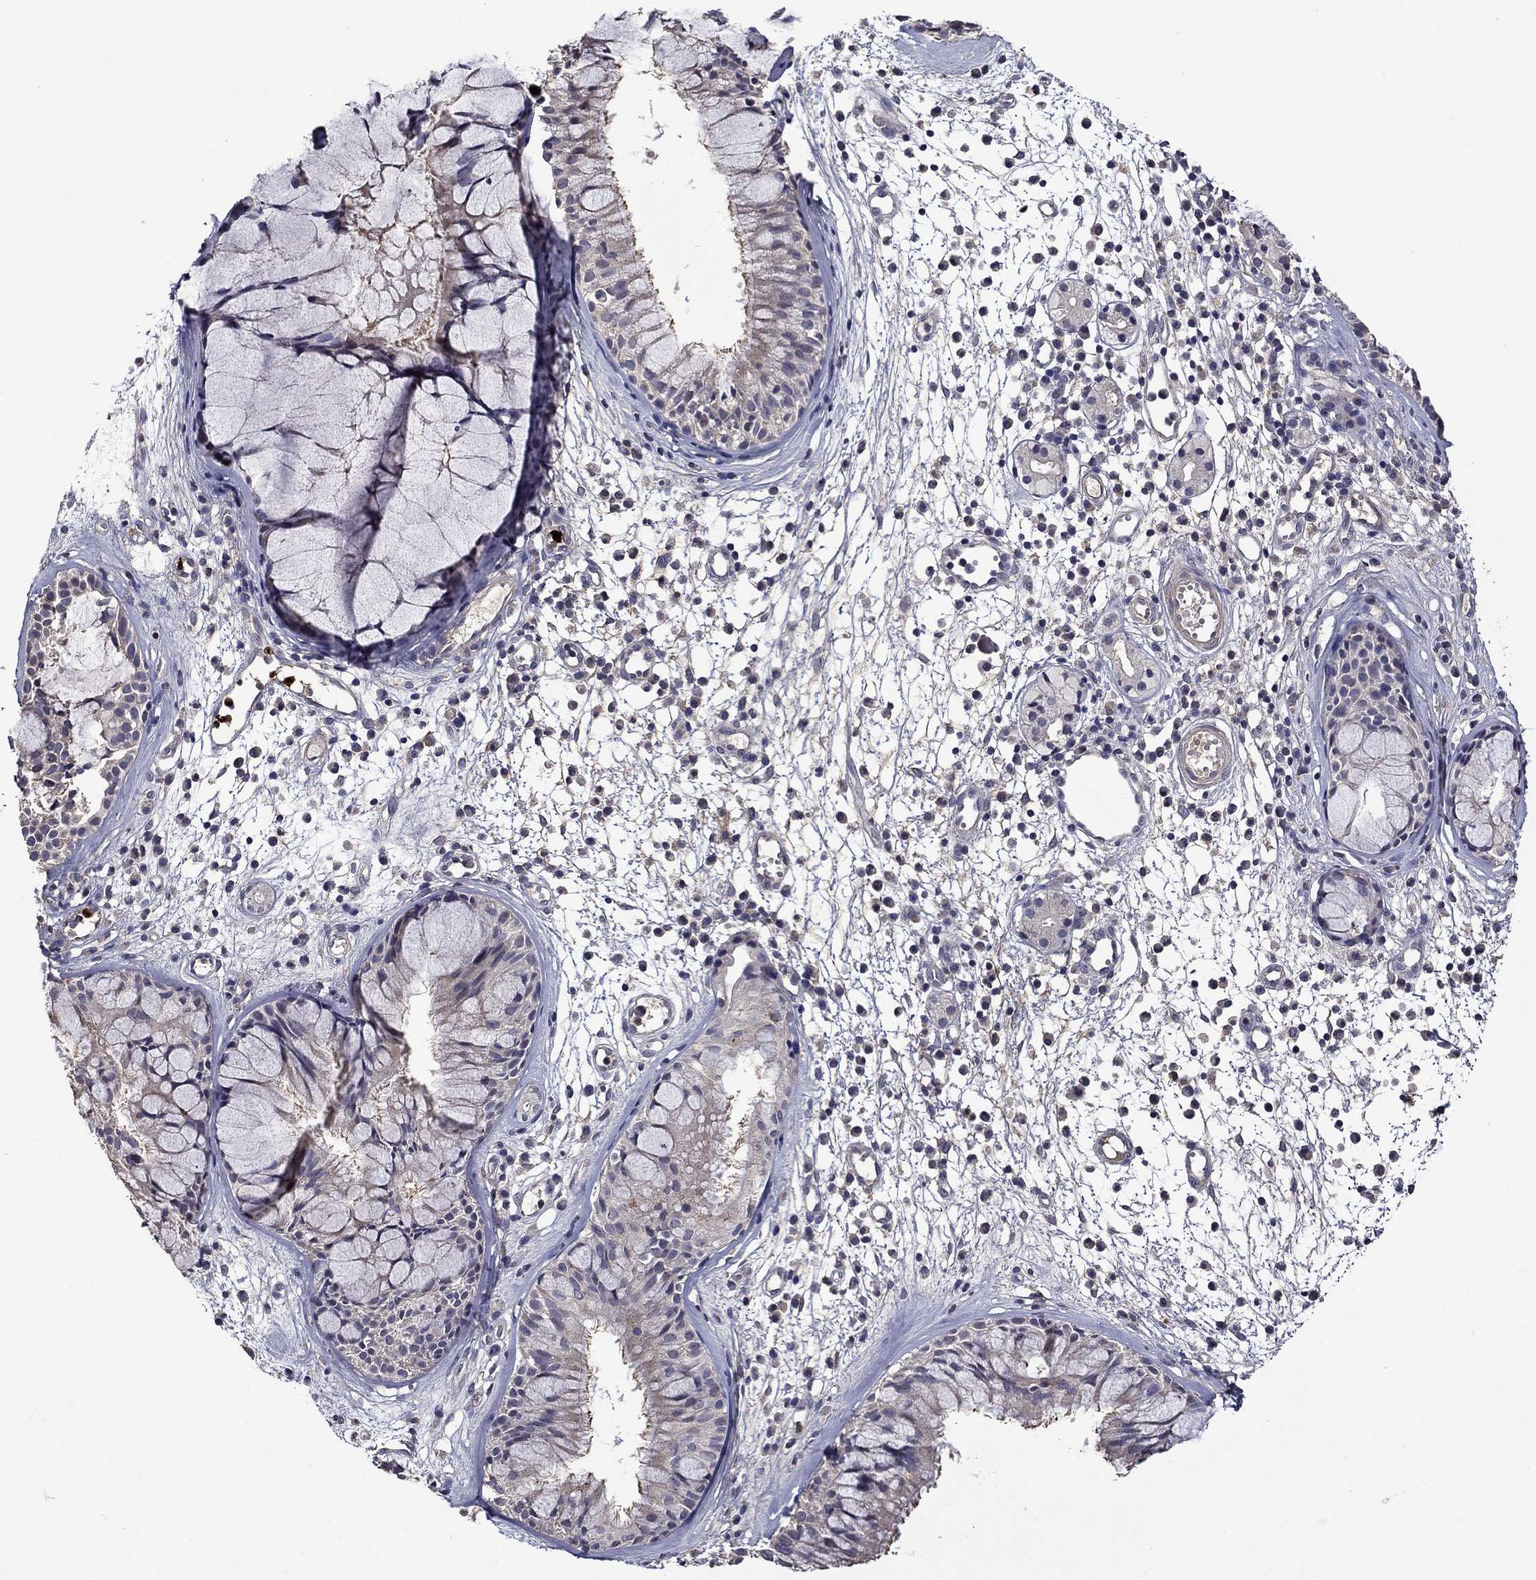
{"staining": {"intensity": "weak", "quantity": "<25%", "location": "cytoplasmic/membranous"}, "tissue": "nasopharynx", "cell_type": "Respiratory epithelial cells", "image_type": "normal", "snomed": [{"axis": "morphology", "description": "Normal tissue, NOS"}, {"axis": "topography", "description": "Nasopharynx"}], "caption": "High power microscopy image of an IHC micrograph of benign nasopharynx, revealing no significant staining in respiratory epithelial cells.", "gene": "SATB1", "patient": {"sex": "male", "age": 77}}